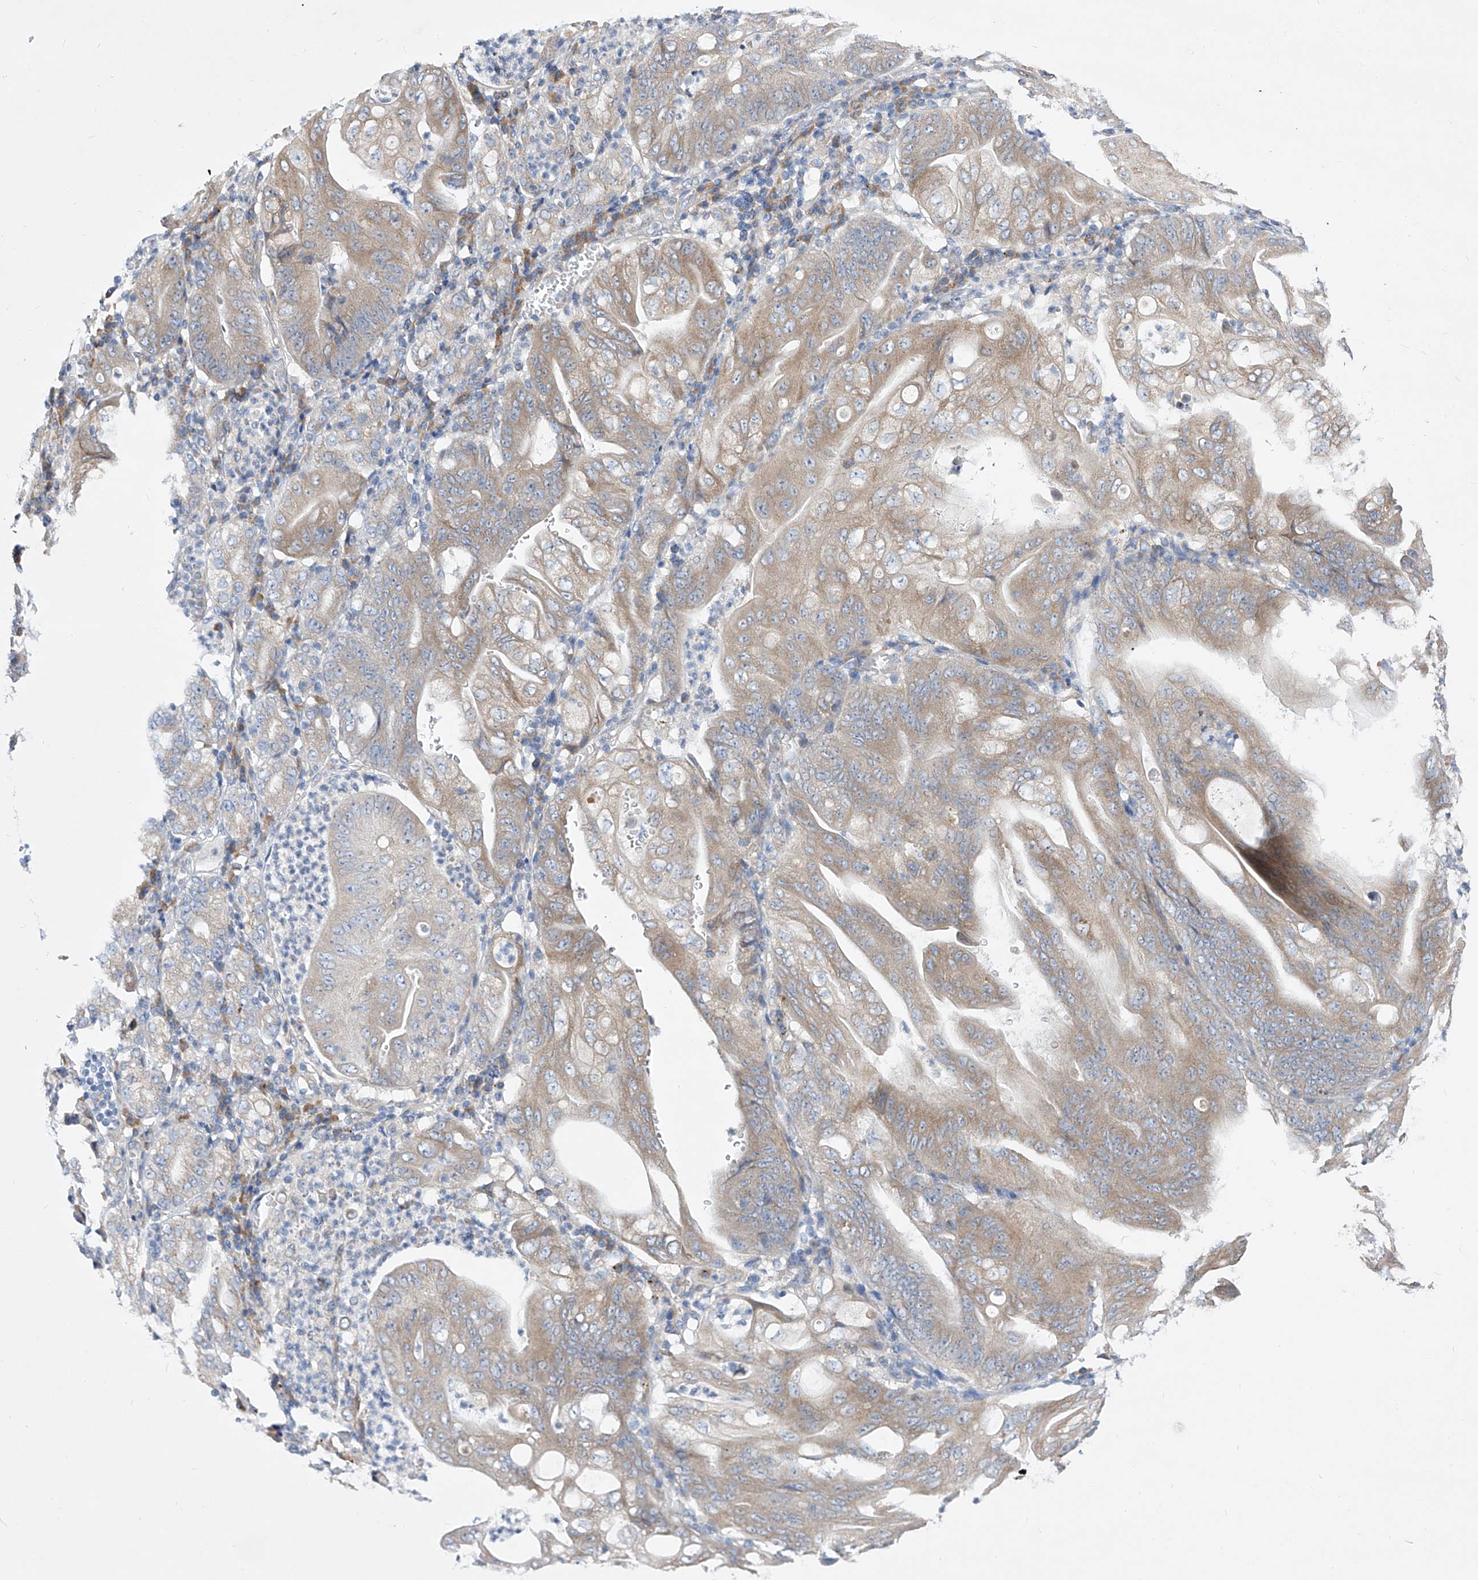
{"staining": {"intensity": "weak", "quantity": ">75%", "location": "cytoplasmic/membranous"}, "tissue": "stomach cancer", "cell_type": "Tumor cells", "image_type": "cancer", "snomed": [{"axis": "morphology", "description": "Adenocarcinoma, NOS"}, {"axis": "topography", "description": "Stomach"}], "caption": "Immunohistochemistry histopathology image of stomach cancer (adenocarcinoma) stained for a protein (brown), which shows low levels of weak cytoplasmic/membranous staining in about >75% of tumor cells.", "gene": "UFL1", "patient": {"sex": "female", "age": 73}}